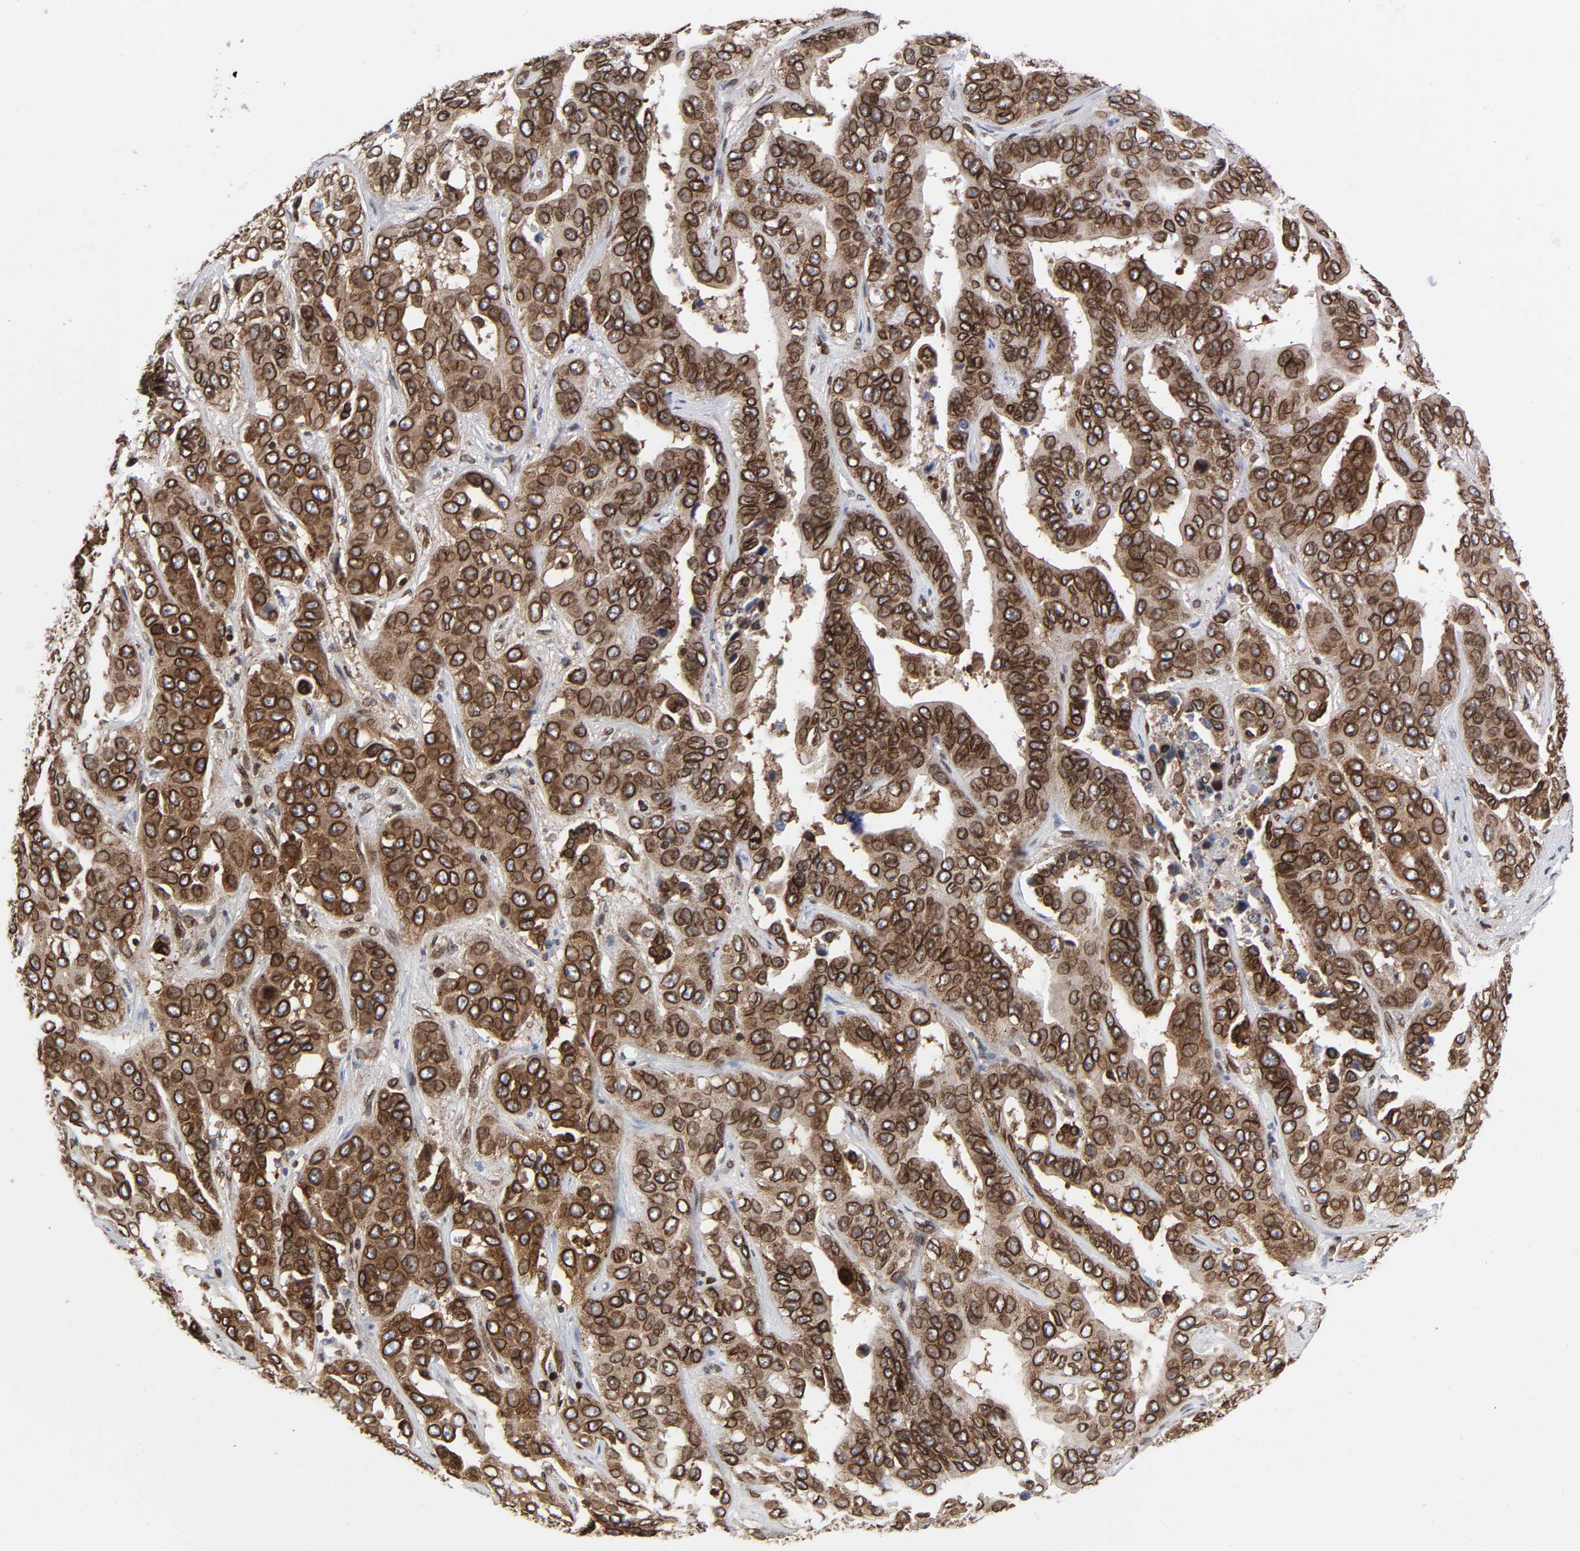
{"staining": {"intensity": "strong", "quantity": ">75%", "location": "cytoplasmic/membranous,nuclear"}, "tissue": "liver cancer", "cell_type": "Tumor cells", "image_type": "cancer", "snomed": [{"axis": "morphology", "description": "Cholangiocarcinoma"}, {"axis": "topography", "description": "Liver"}], "caption": "Immunohistochemistry of liver cholangiocarcinoma demonstrates high levels of strong cytoplasmic/membranous and nuclear staining in approximately >75% of tumor cells.", "gene": "RANGAP1", "patient": {"sex": "female", "age": 52}}